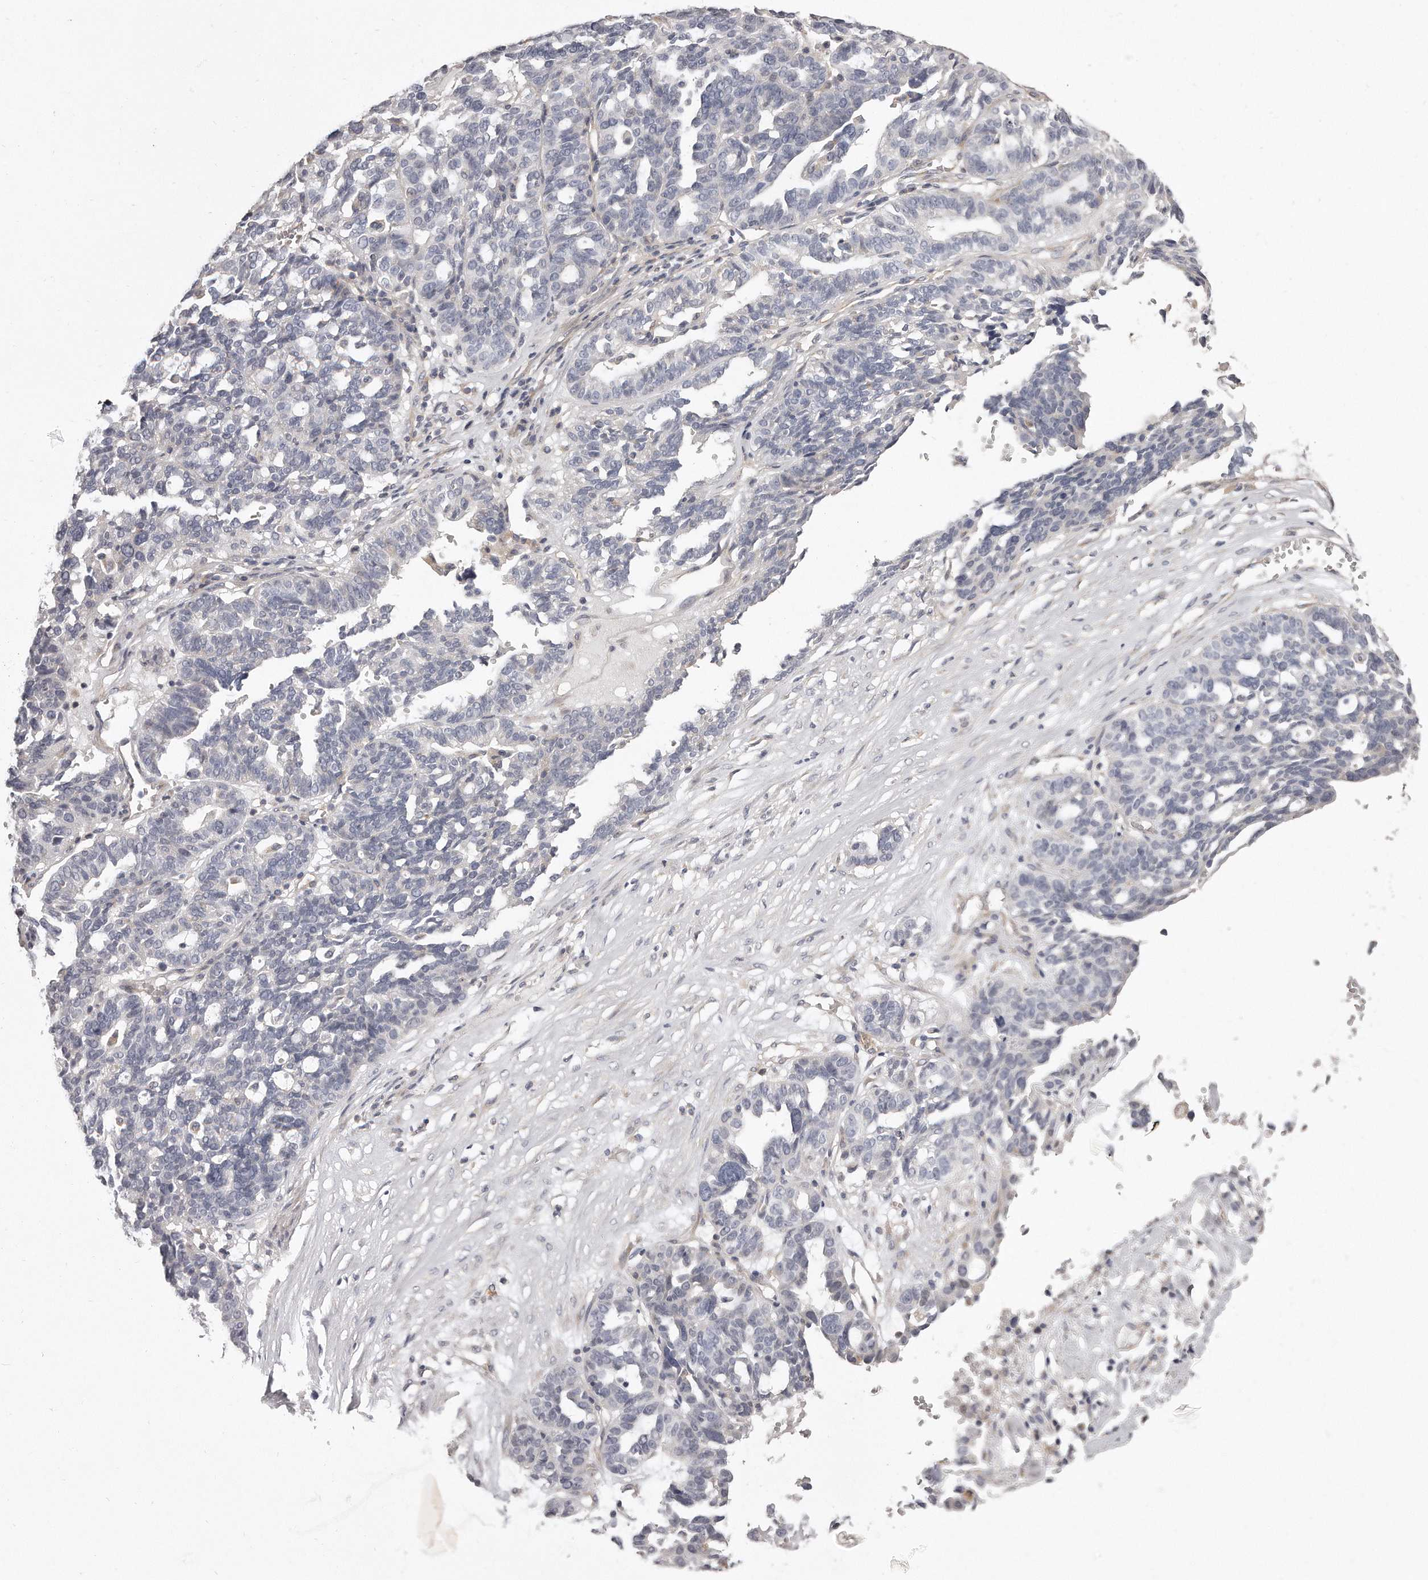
{"staining": {"intensity": "negative", "quantity": "none", "location": "none"}, "tissue": "ovarian cancer", "cell_type": "Tumor cells", "image_type": "cancer", "snomed": [{"axis": "morphology", "description": "Cystadenocarcinoma, serous, NOS"}, {"axis": "topography", "description": "Ovary"}], "caption": "Ovarian cancer was stained to show a protein in brown. There is no significant positivity in tumor cells.", "gene": "TTLL4", "patient": {"sex": "female", "age": 59}}